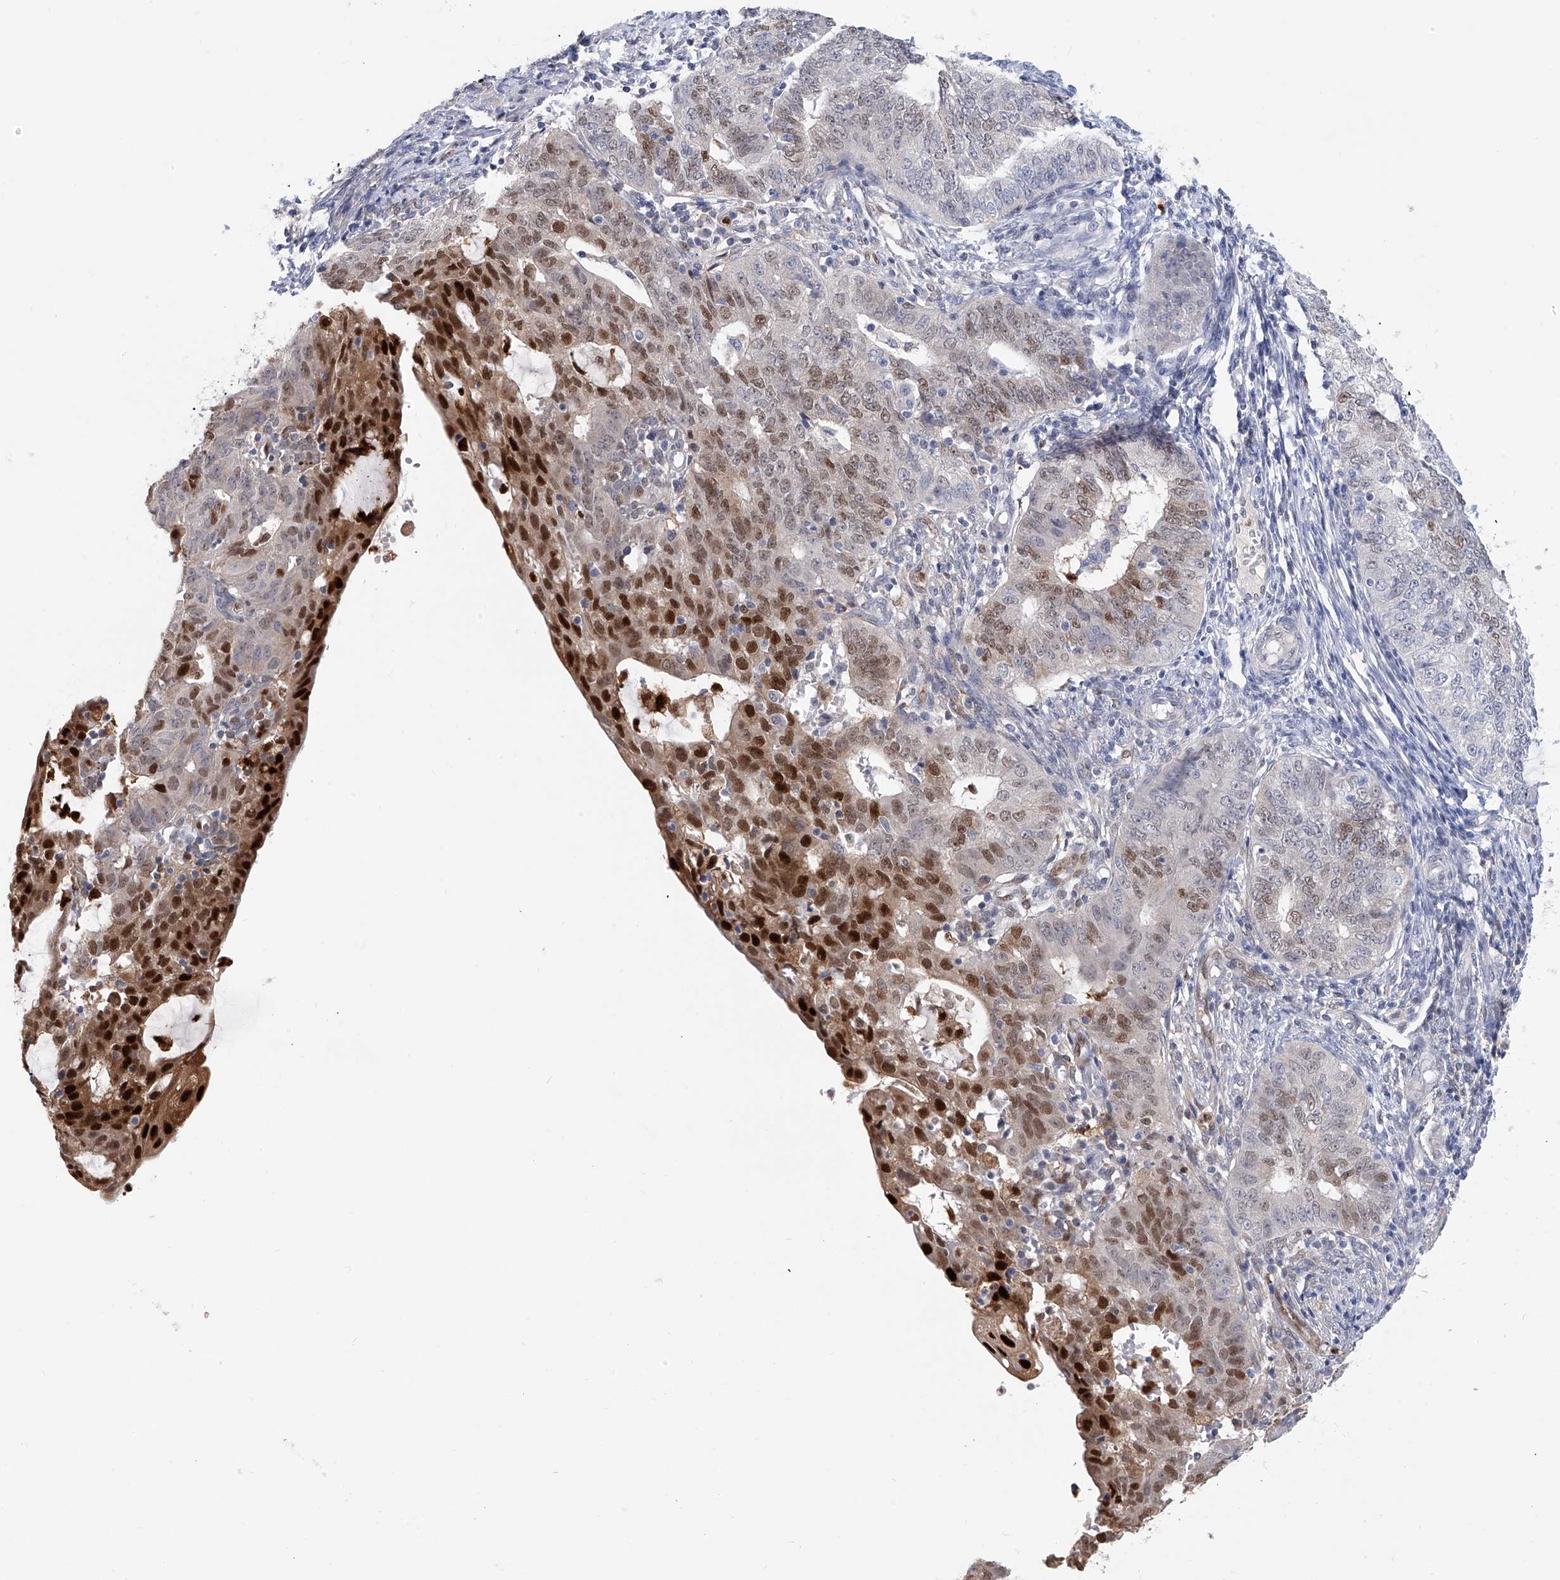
{"staining": {"intensity": "strong", "quantity": "25%-75%", "location": "cytoplasmic/membranous,nuclear"}, "tissue": "endometrial cancer", "cell_type": "Tumor cells", "image_type": "cancer", "snomed": [{"axis": "morphology", "description": "Adenocarcinoma, NOS"}, {"axis": "topography", "description": "Endometrium"}], "caption": "Endometrial adenocarcinoma tissue exhibits strong cytoplasmic/membranous and nuclear expression in about 25%-75% of tumor cells, visualized by immunohistochemistry. (Stains: DAB (3,3'-diaminobenzidine) in brown, nuclei in blue, Microscopy: brightfield microscopy at high magnification).", "gene": "PHF20", "patient": {"sex": "female", "age": 32}}